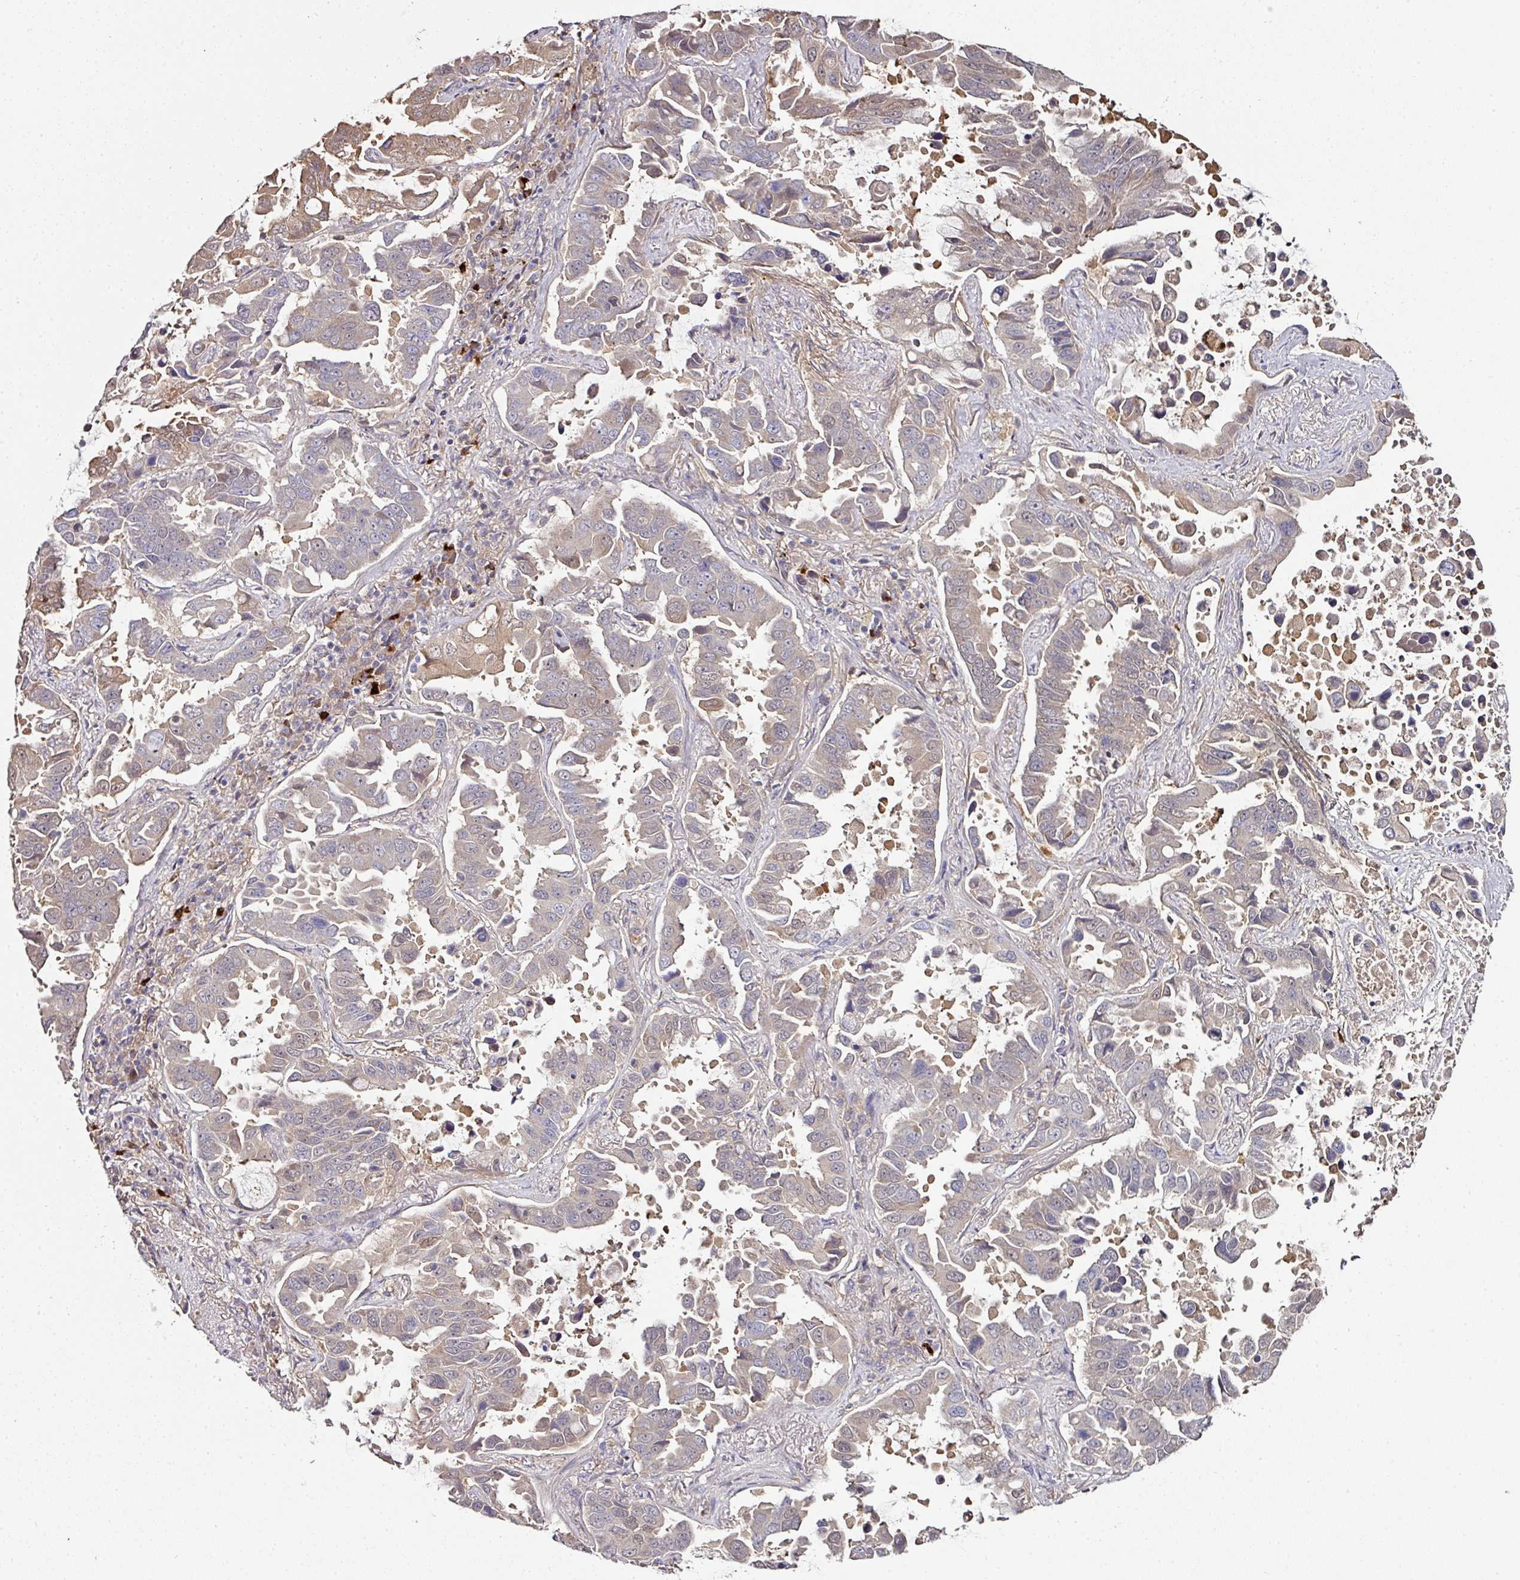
{"staining": {"intensity": "weak", "quantity": "<25%", "location": "cytoplasmic/membranous"}, "tissue": "lung cancer", "cell_type": "Tumor cells", "image_type": "cancer", "snomed": [{"axis": "morphology", "description": "Adenocarcinoma, NOS"}, {"axis": "topography", "description": "Lung"}], "caption": "There is no significant staining in tumor cells of adenocarcinoma (lung).", "gene": "CTDSP2", "patient": {"sex": "male", "age": 64}}